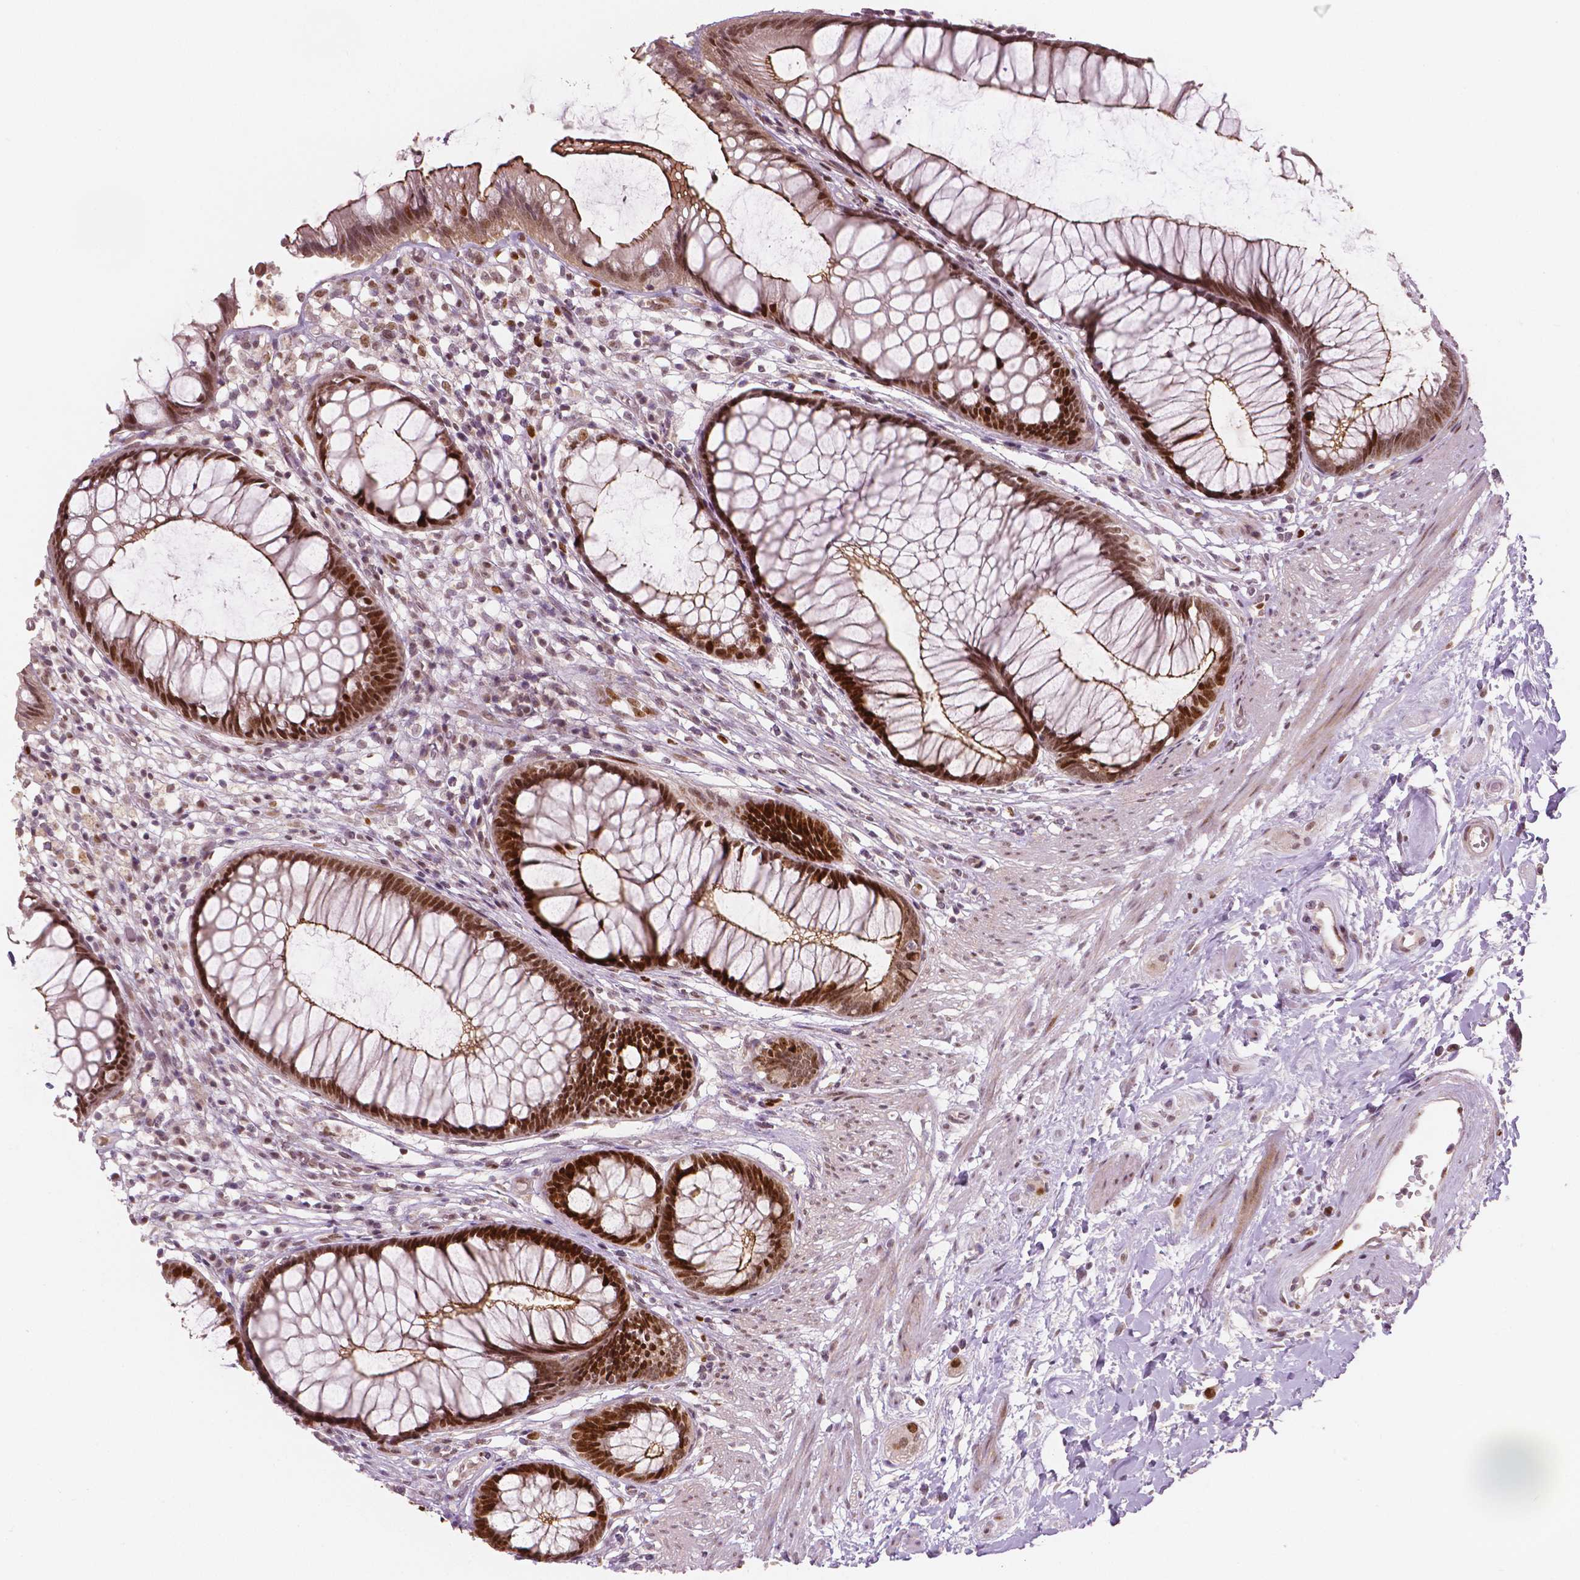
{"staining": {"intensity": "strong", "quantity": ">75%", "location": "cytoplasmic/membranous,nuclear"}, "tissue": "rectum", "cell_type": "Glandular cells", "image_type": "normal", "snomed": [{"axis": "morphology", "description": "Normal tissue, NOS"}, {"axis": "topography", "description": "Smooth muscle"}, {"axis": "topography", "description": "Rectum"}], "caption": "IHC staining of benign rectum, which exhibits high levels of strong cytoplasmic/membranous,nuclear expression in about >75% of glandular cells indicating strong cytoplasmic/membranous,nuclear protein expression. The staining was performed using DAB (brown) for protein detection and nuclei were counterstained in hematoxylin (blue).", "gene": "NSD2", "patient": {"sex": "male", "age": 53}}